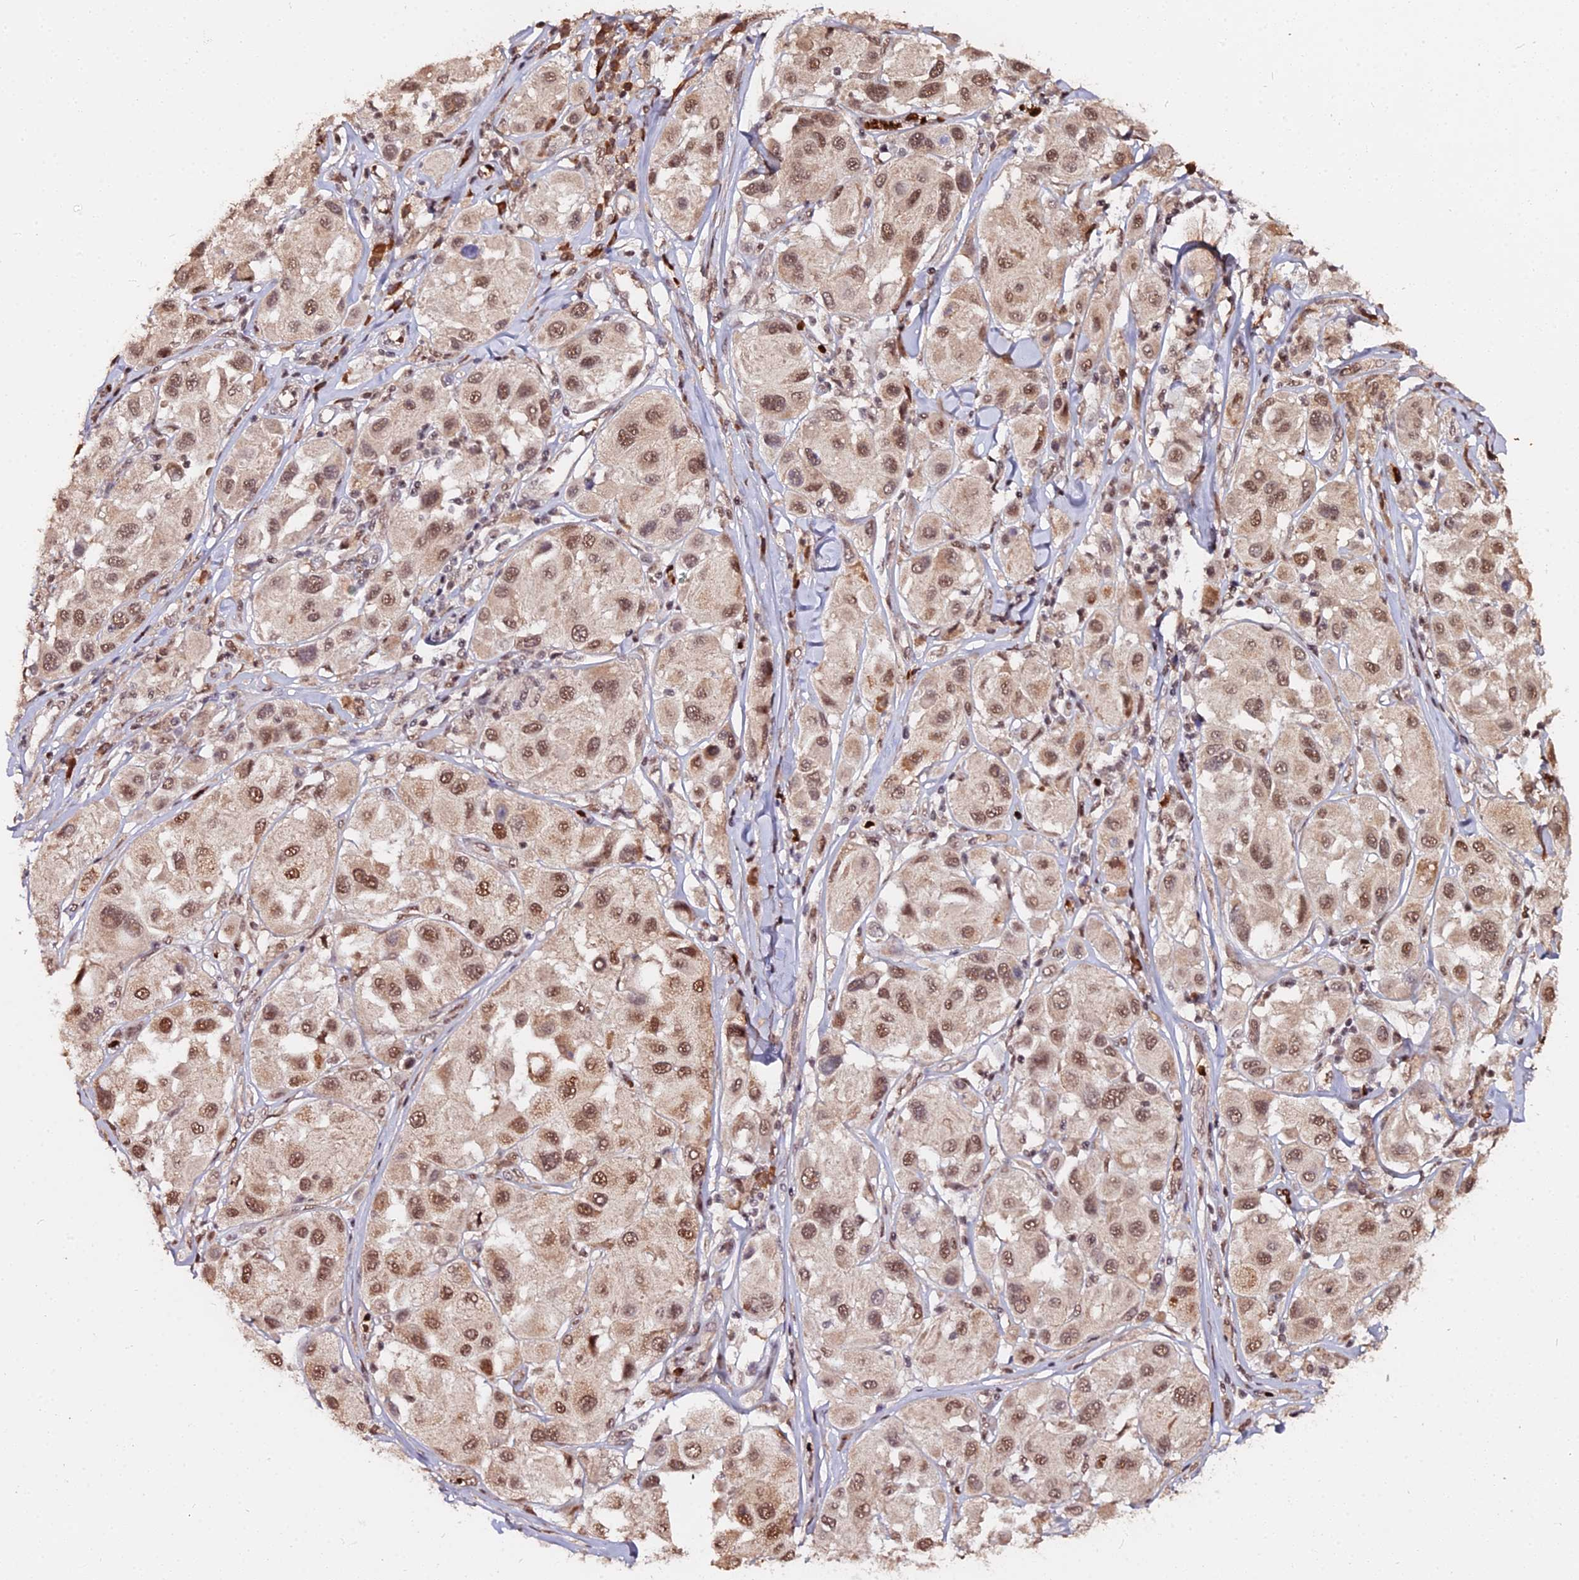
{"staining": {"intensity": "moderate", "quantity": ">75%", "location": "nuclear"}, "tissue": "melanoma", "cell_type": "Tumor cells", "image_type": "cancer", "snomed": [{"axis": "morphology", "description": "Malignant melanoma, Metastatic site"}, {"axis": "topography", "description": "Skin"}], "caption": "There is medium levels of moderate nuclear expression in tumor cells of melanoma, as demonstrated by immunohistochemical staining (brown color).", "gene": "ZDBF2", "patient": {"sex": "male", "age": 41}}